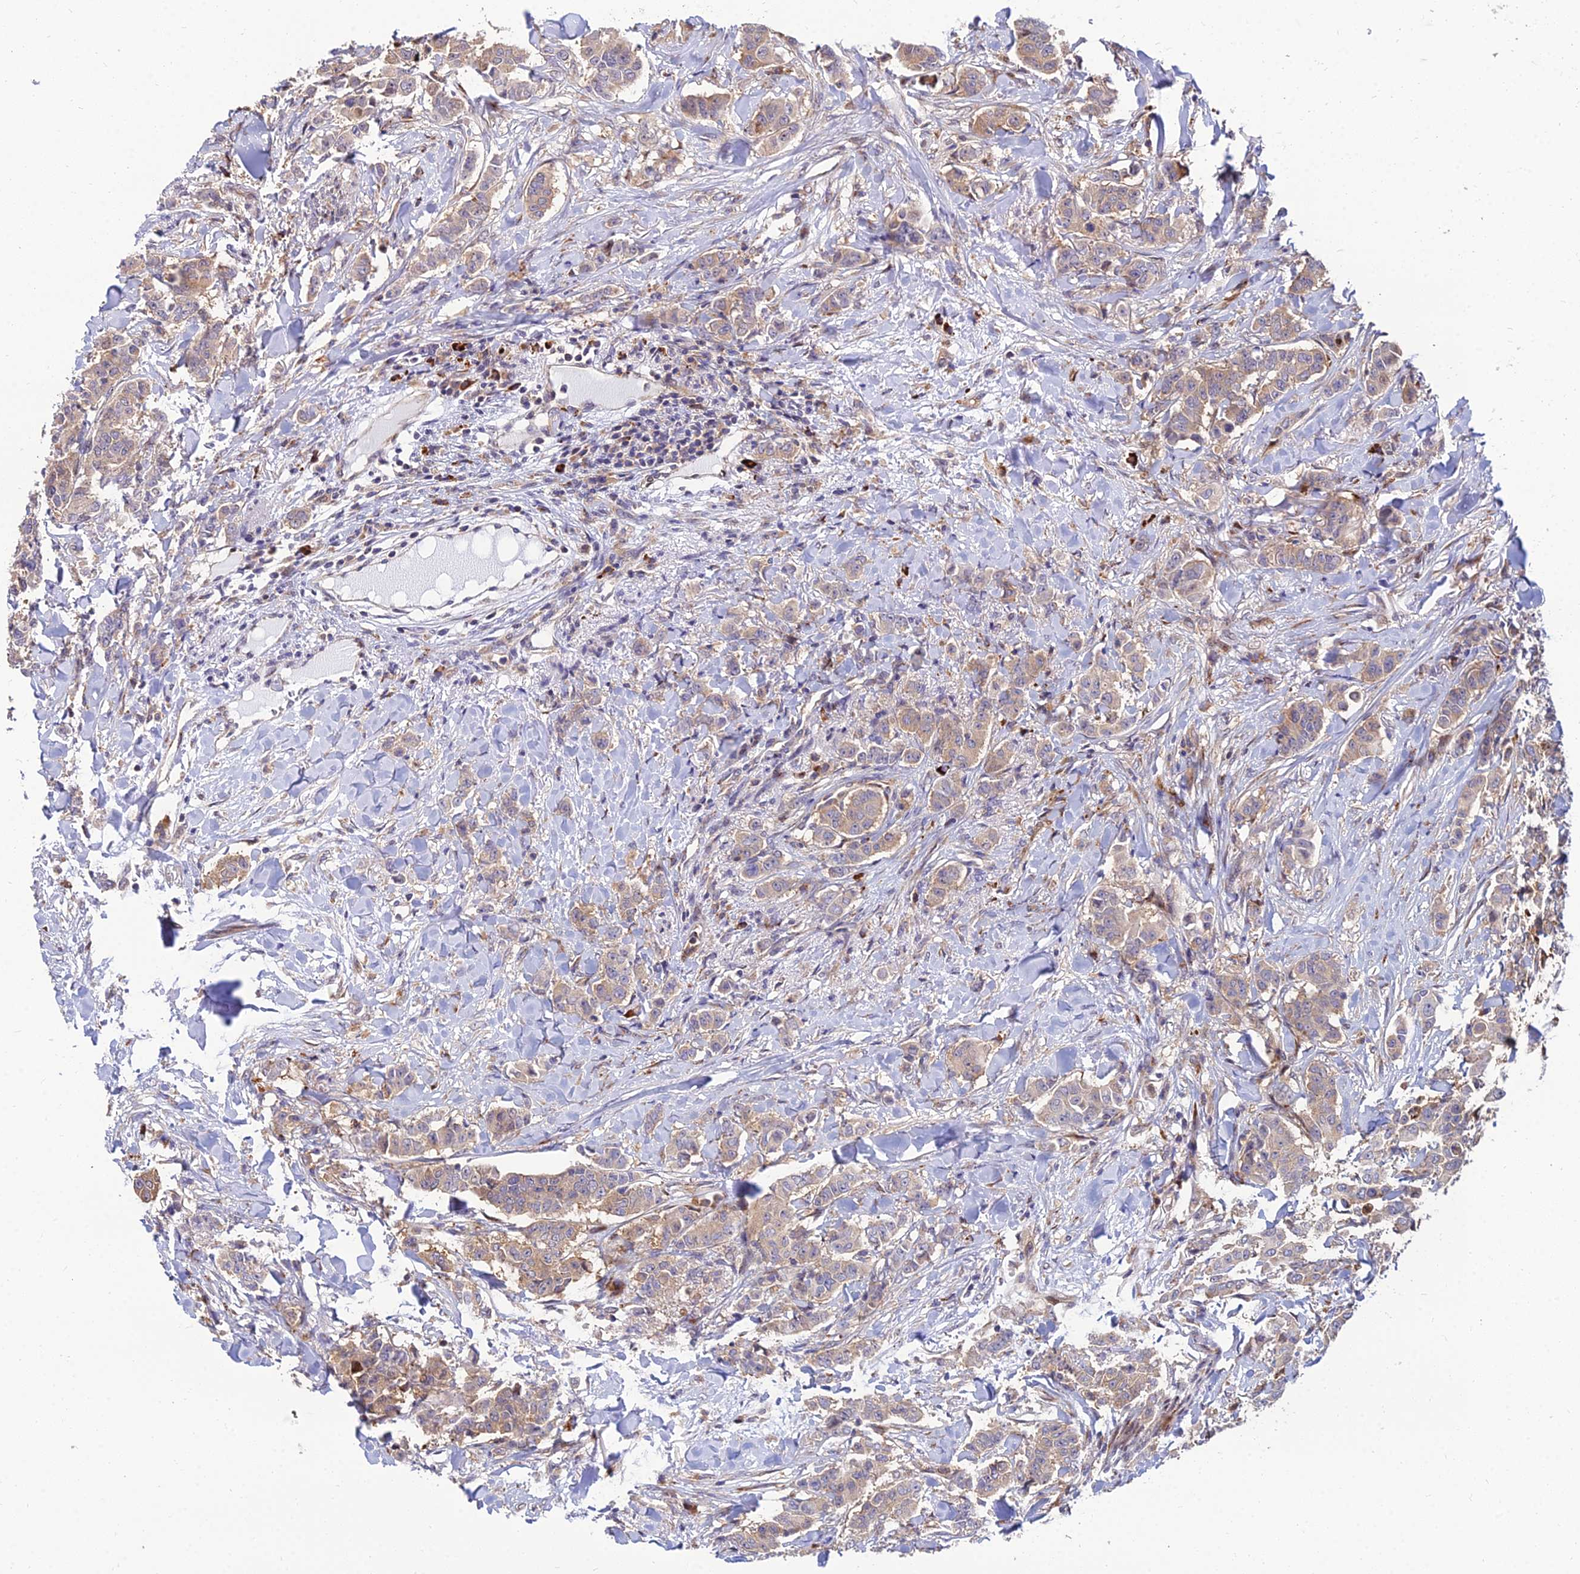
{"staining": {"intensity": "weak", "quantity": "25%-75%", "location": "cytoplasmic/membranous"}, "tissue": "breast cancer", "cell_type": "Tumor cells", "image_type": "cancer", "snomed": [{"axis": "morphology", "description": "Duct carcinoma"}, {"axis": "topography", "description": "Breast"}], "caption": "Tumor cells reveal low levels of weak cytoplasmic/membranous expression in approximately 25%-75% of cells in human breast intraductal carcinoma.", "gene": "CCT6B", "patient": {"sex": "female", "age": 40}}